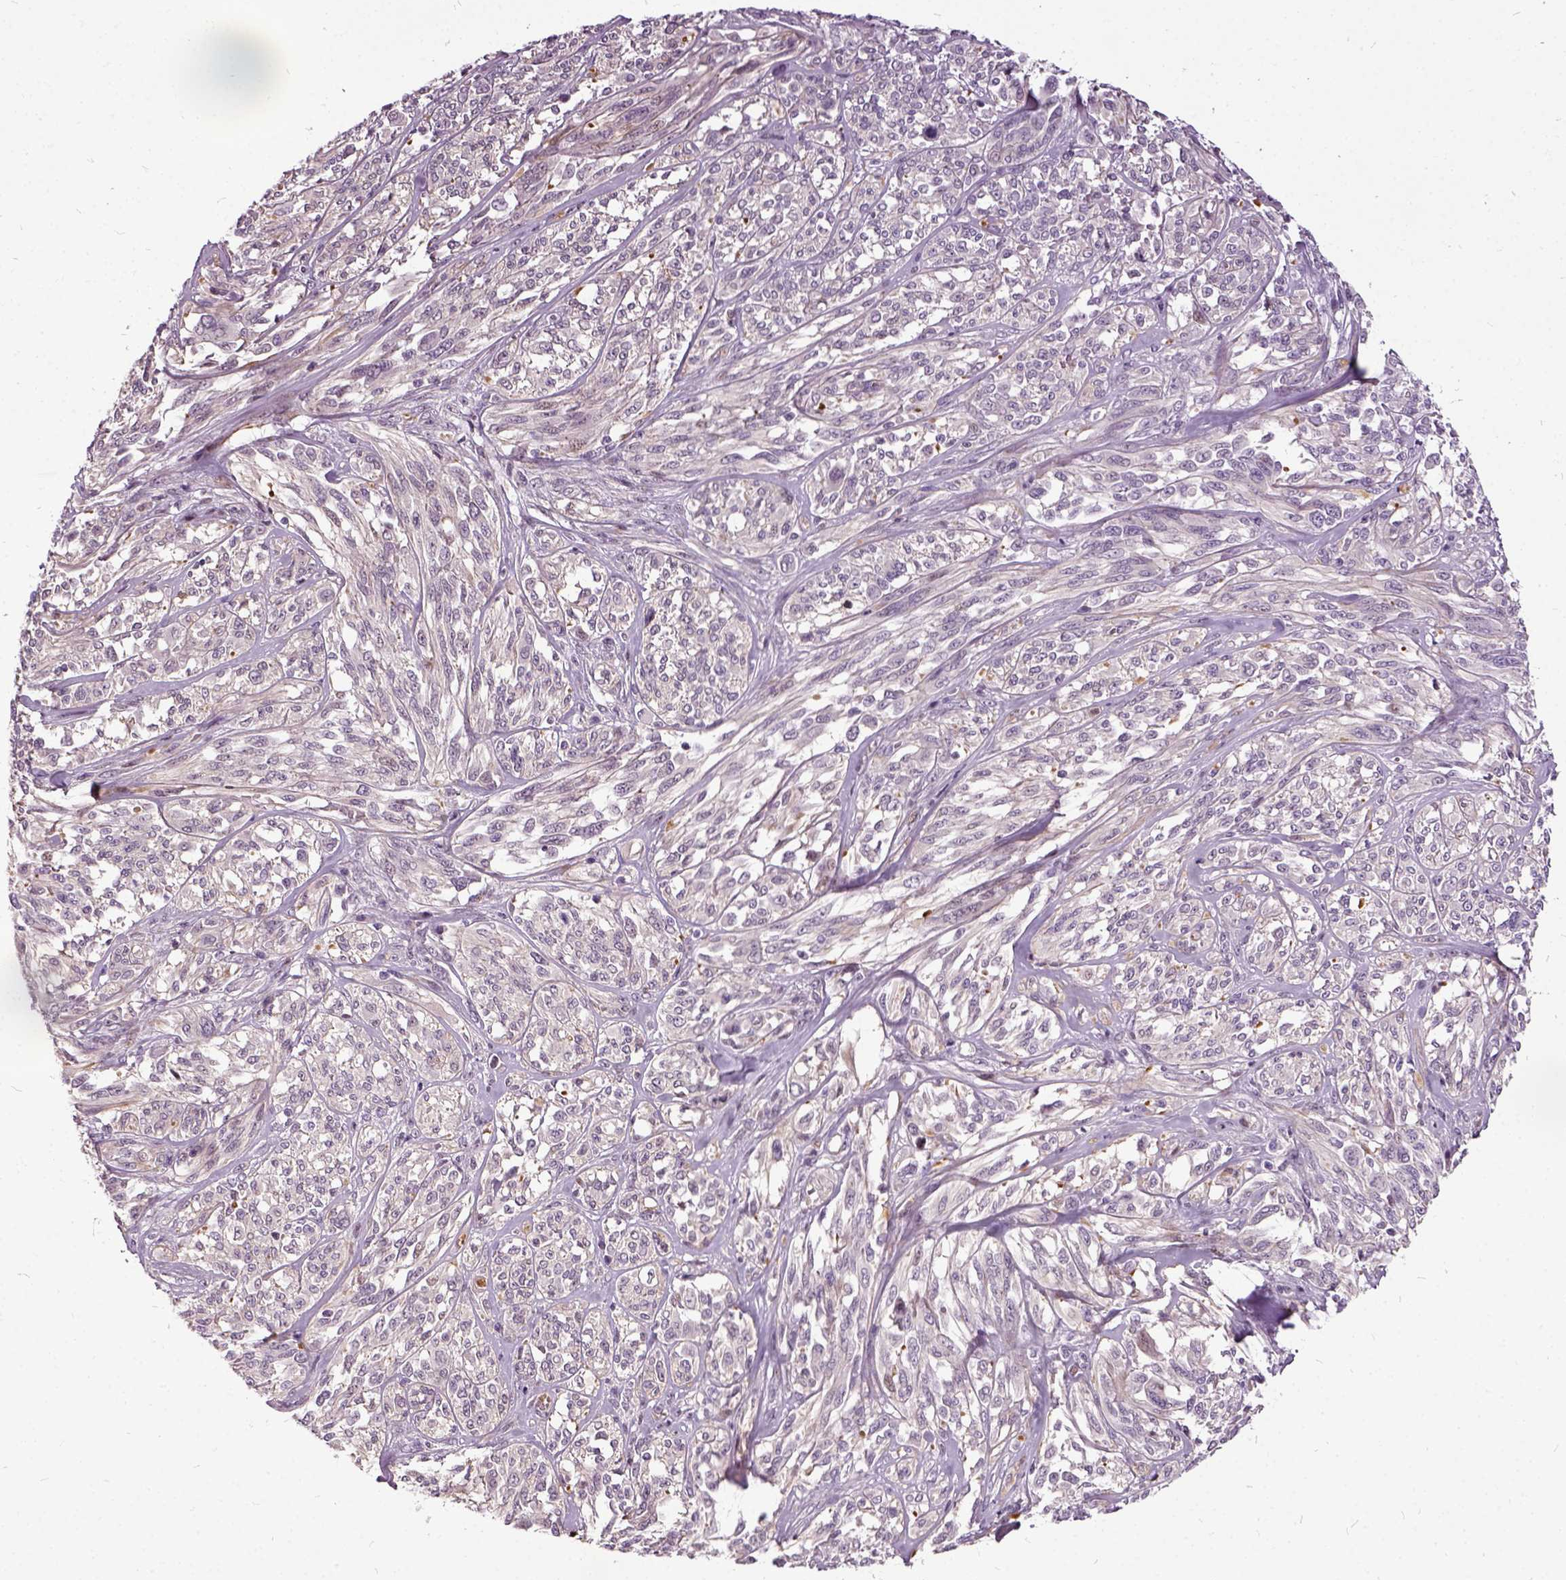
{"staining": {"intensity": "negative", "quantity": "none", "location": "none"}, "tissue": "melanoma", "cell_type": "Tumor cells", "image_type": "cancer", "snomed": [{"axis": "morphology", "description": "Malignant melanoma, NOS"}, {"axis": "topography", "description": "Skin"}], "caption": "Immunohistochemistry (IHC) micrograph of human melanoma stained for a protein (brown), which demonstrates no positivity in tumor cells.", "gene": "ILRUN", "patient": {"sex": "female", "age": 91}}